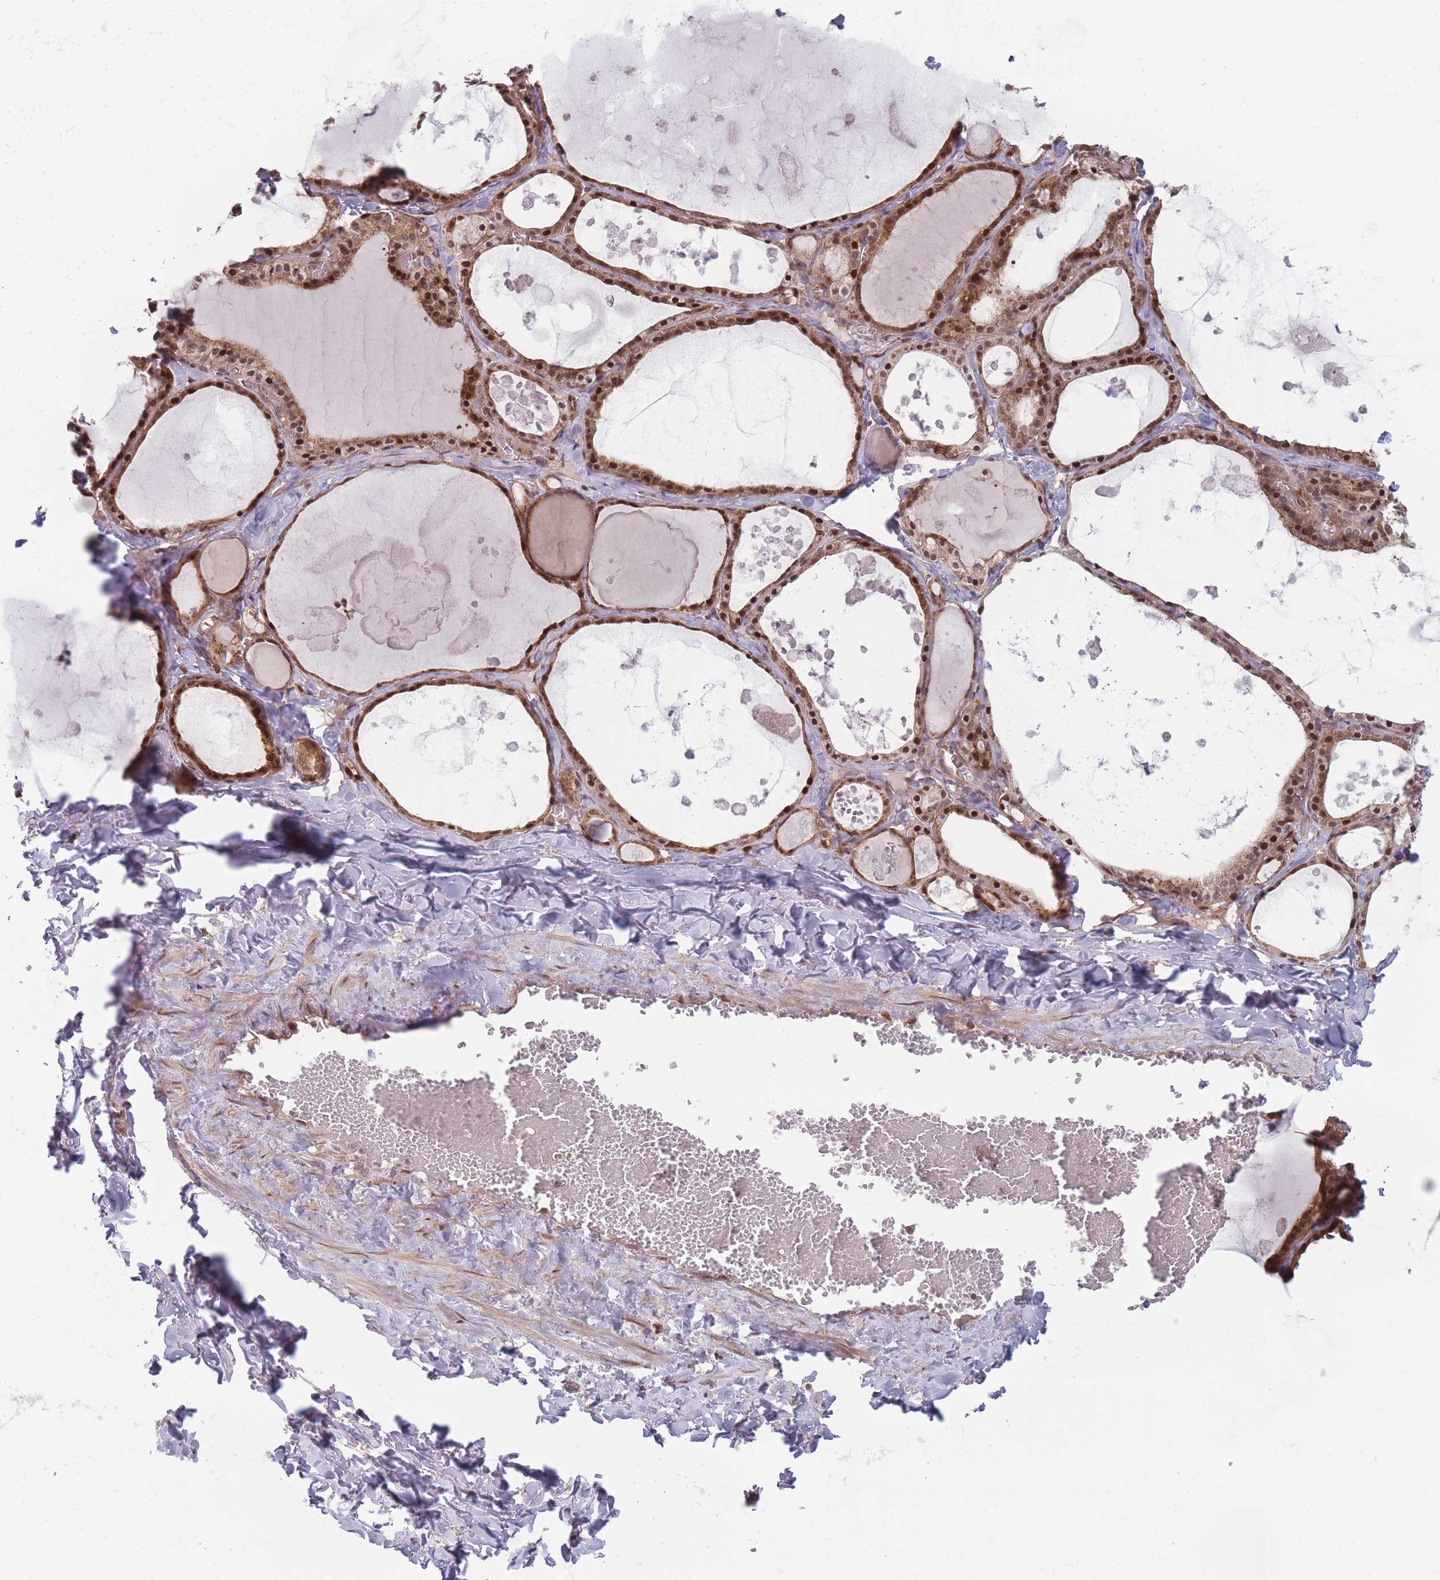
{"staining": {"intensity": "strong", "quantity": ">75%", "location": "cytoplasmic/membranous,nuclear"}, "tissue": "thyroid gland", "cell_type": "Glandular cells", "image_type": "normal", "snomed": [{"axis": "morphology", "description": "Normal tissue, NOS"}, {"axis": "topography", "description": "Thyroid gland"}], "caption": "Immunohistochemical staining of normal human thyroid gland shows >75% levels of strong cytoplasmic/membranous,nuclear protein expression in approximately >75% of glandular cells. Ihc stains the protein in brown and the nuclei are stained blue.", "gene": "RPS18", "patient": {"sex": "male", "age": 56}}